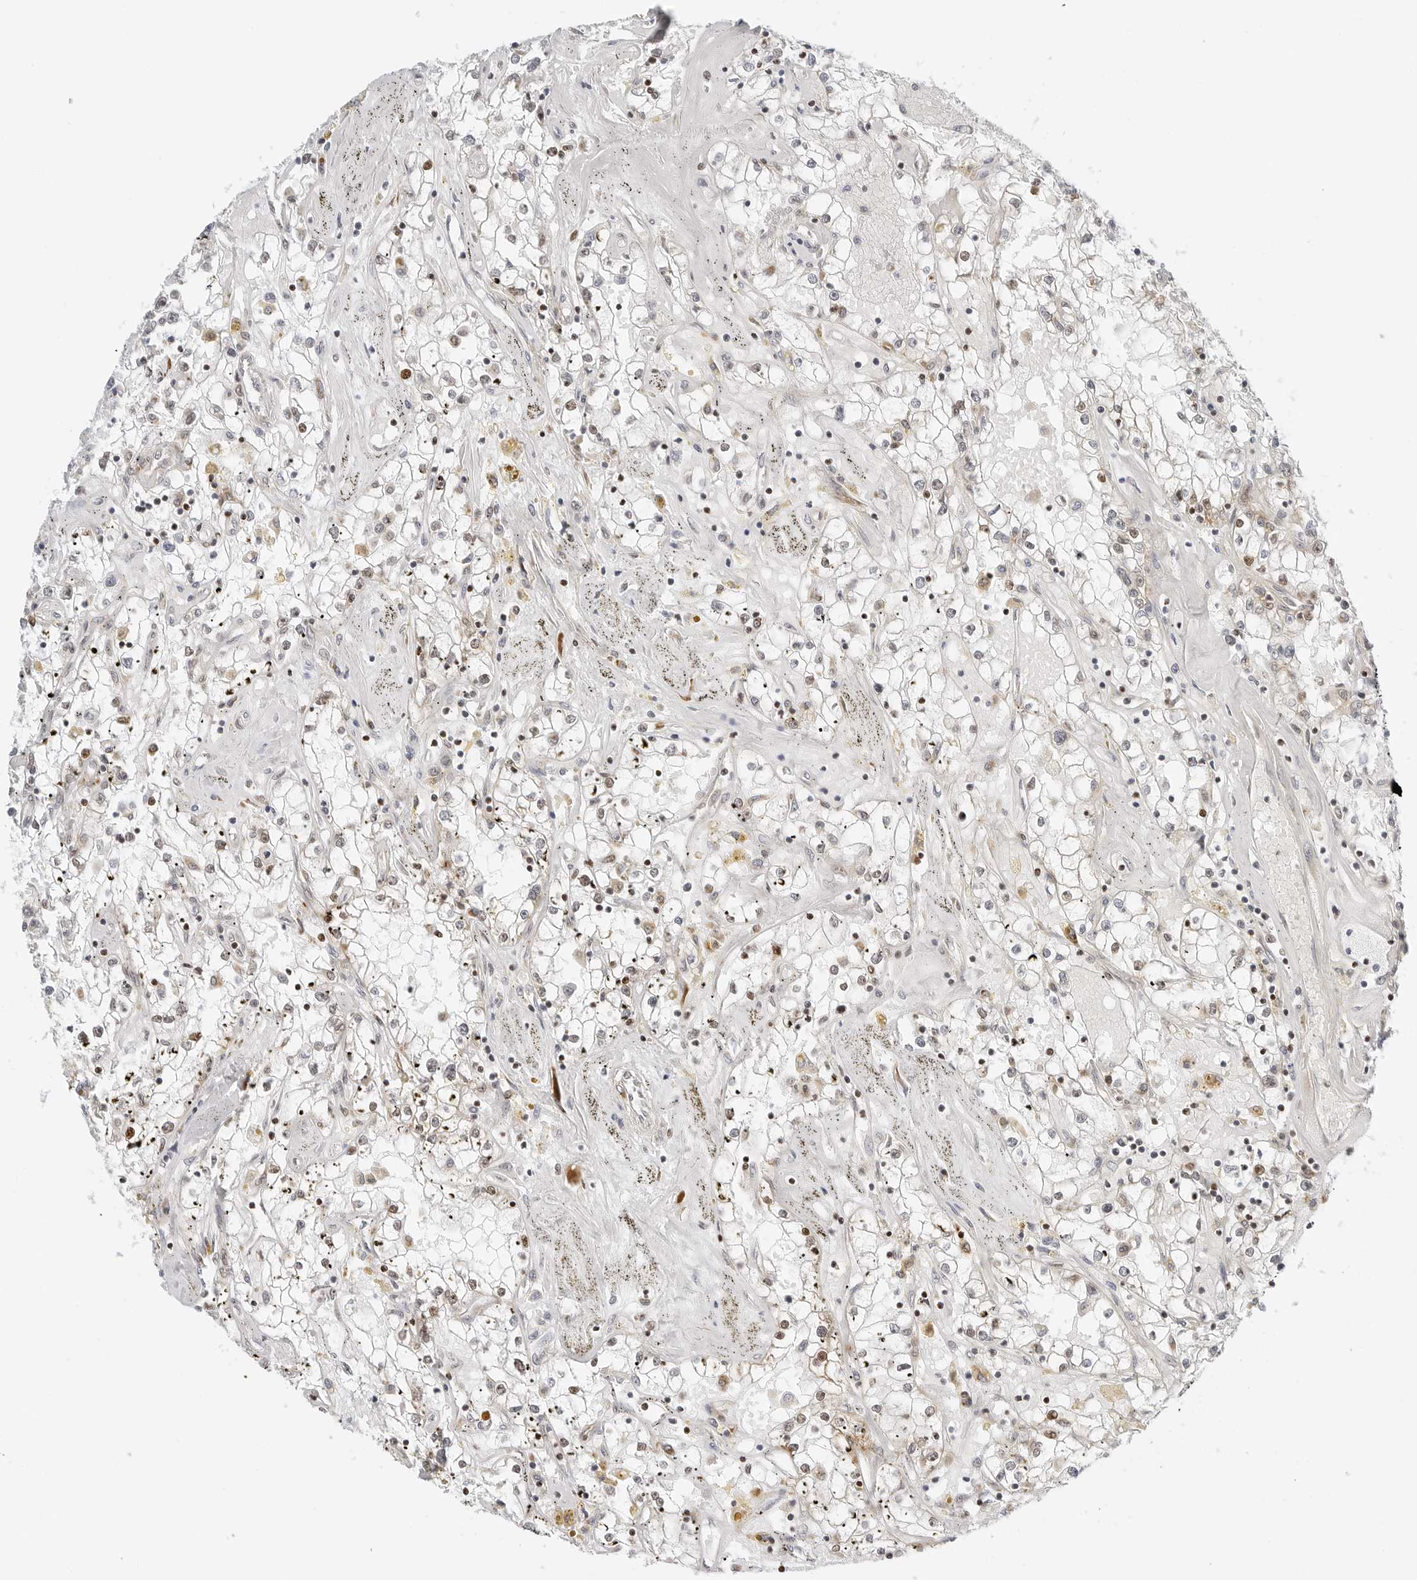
{"staining": {"intensity": "weak", "quantity": "25%-75%", "location": "nuclear"}, "tissue": "renal cancer", "cell_type": "Tumor cells", "image_type": "cancer", "snomed": [{"axis": "morphology", "description": "Adenocarcinoma, NOS"}, {"axis": "topography", "description": "Kidney"}], "caption": "About 25%-75% of tumor cells in human renal cancer exhibit weak nuclear protein staining as visualized by brown immunohistochemical staining.", "gene": "RIMKLA", "patient": {"sex": "male", "age": 56}}